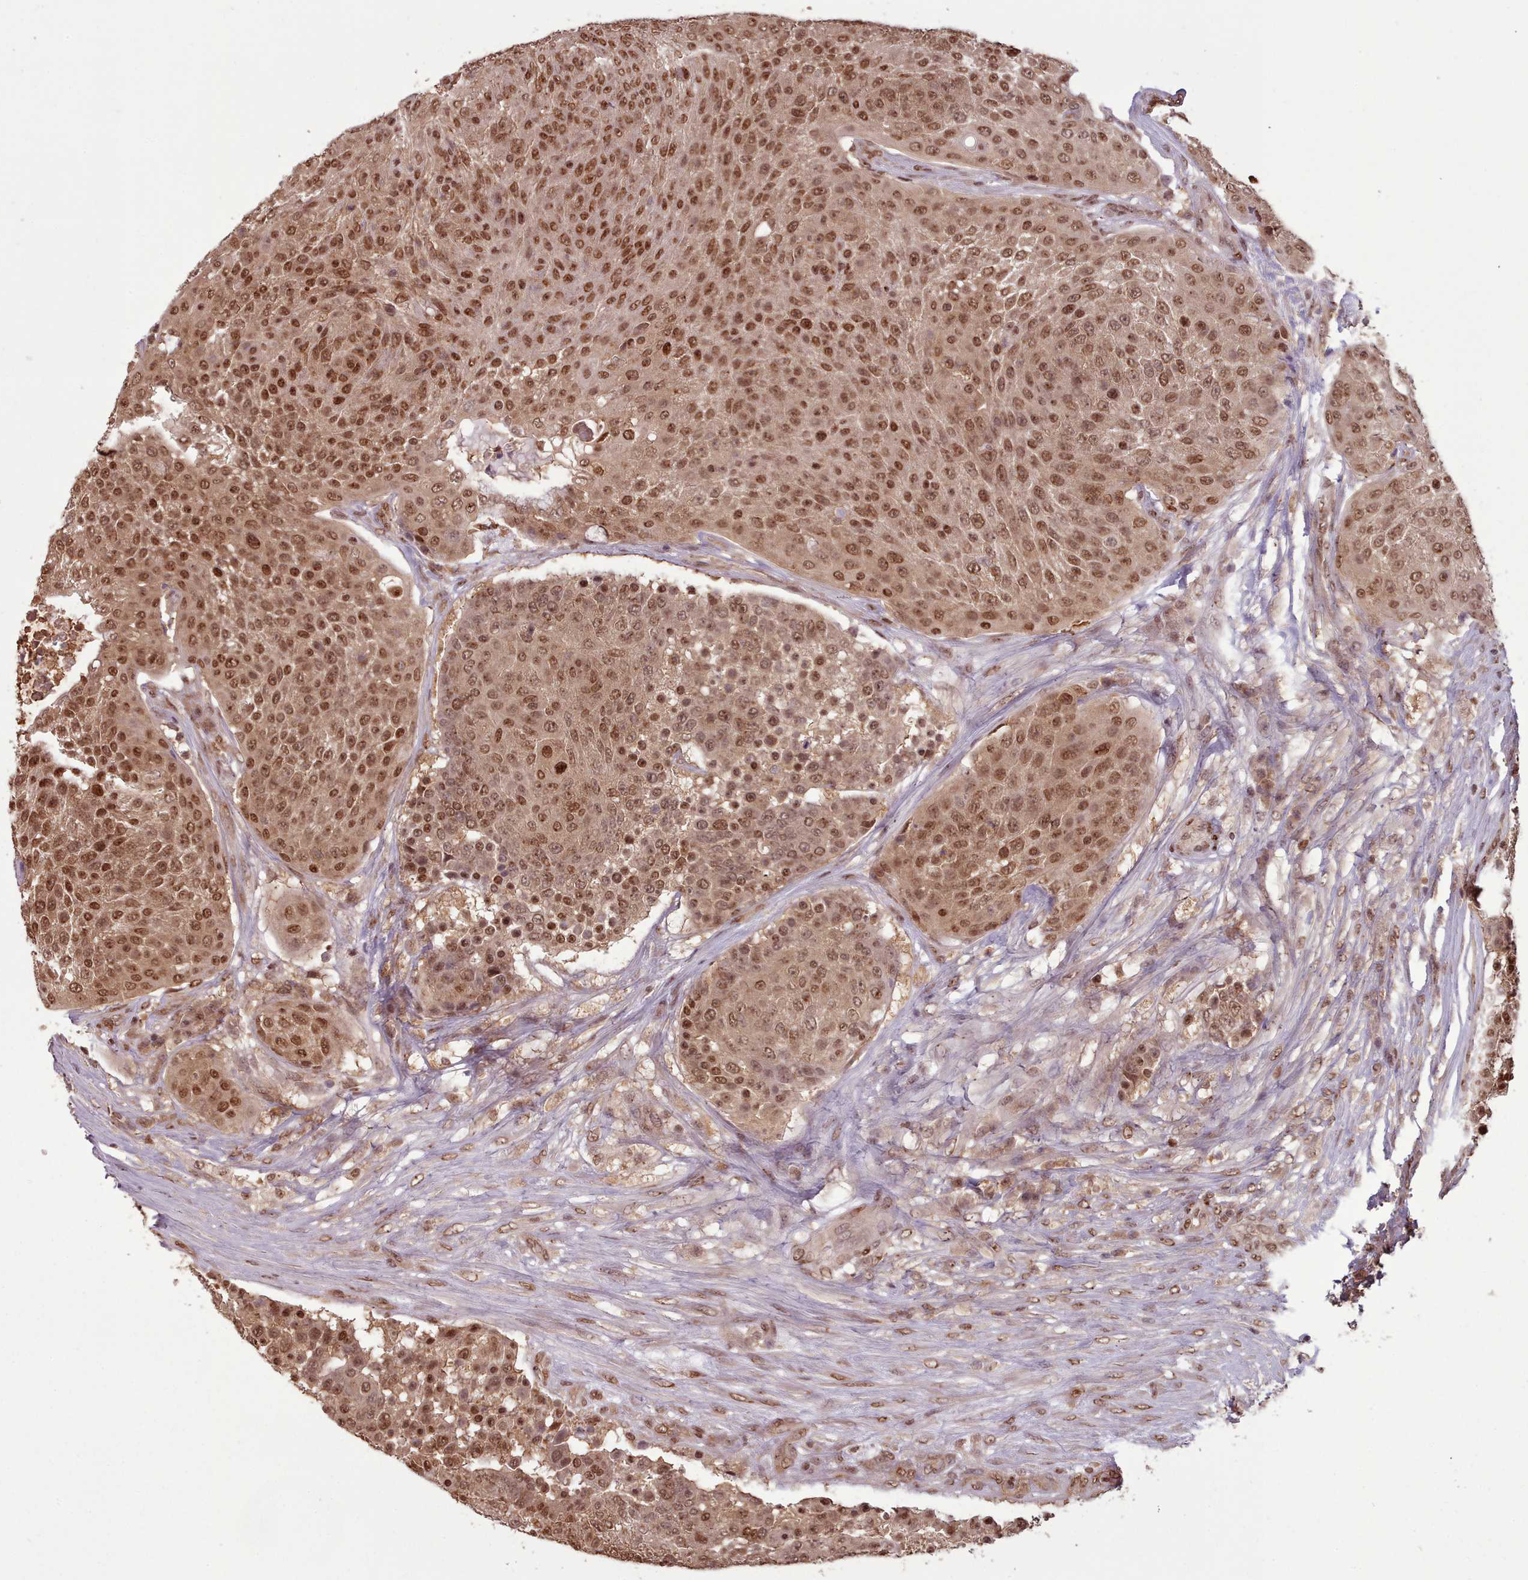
{"staining": {"intensity": "moderate", "quantity": ">75%", "location": "cytoplasmic/membranous,nuclear"}, "tissue": "urothelial cancer", "cell_type": "Tumor cells", "image_type": "cancer", "snomed": [{"axis": "morphology", "description": "Urothelial carcinoma, High grade"}, {"axis": "topography", "description": "Urinary bladder"}], "caption": "Urothelial carcinoma (high-grade) stained with immunohistochemistry exhibits moderate cytoplasmic/membranous and nuclear positivity in approximately >75% of tumor cells. Using DAB (brown) and hematoxylin (blue) stains, captured at high magnification using brightfield microscopy.", "gene": "RPS27A", "patient": {"sex": "female", "age": 63}}